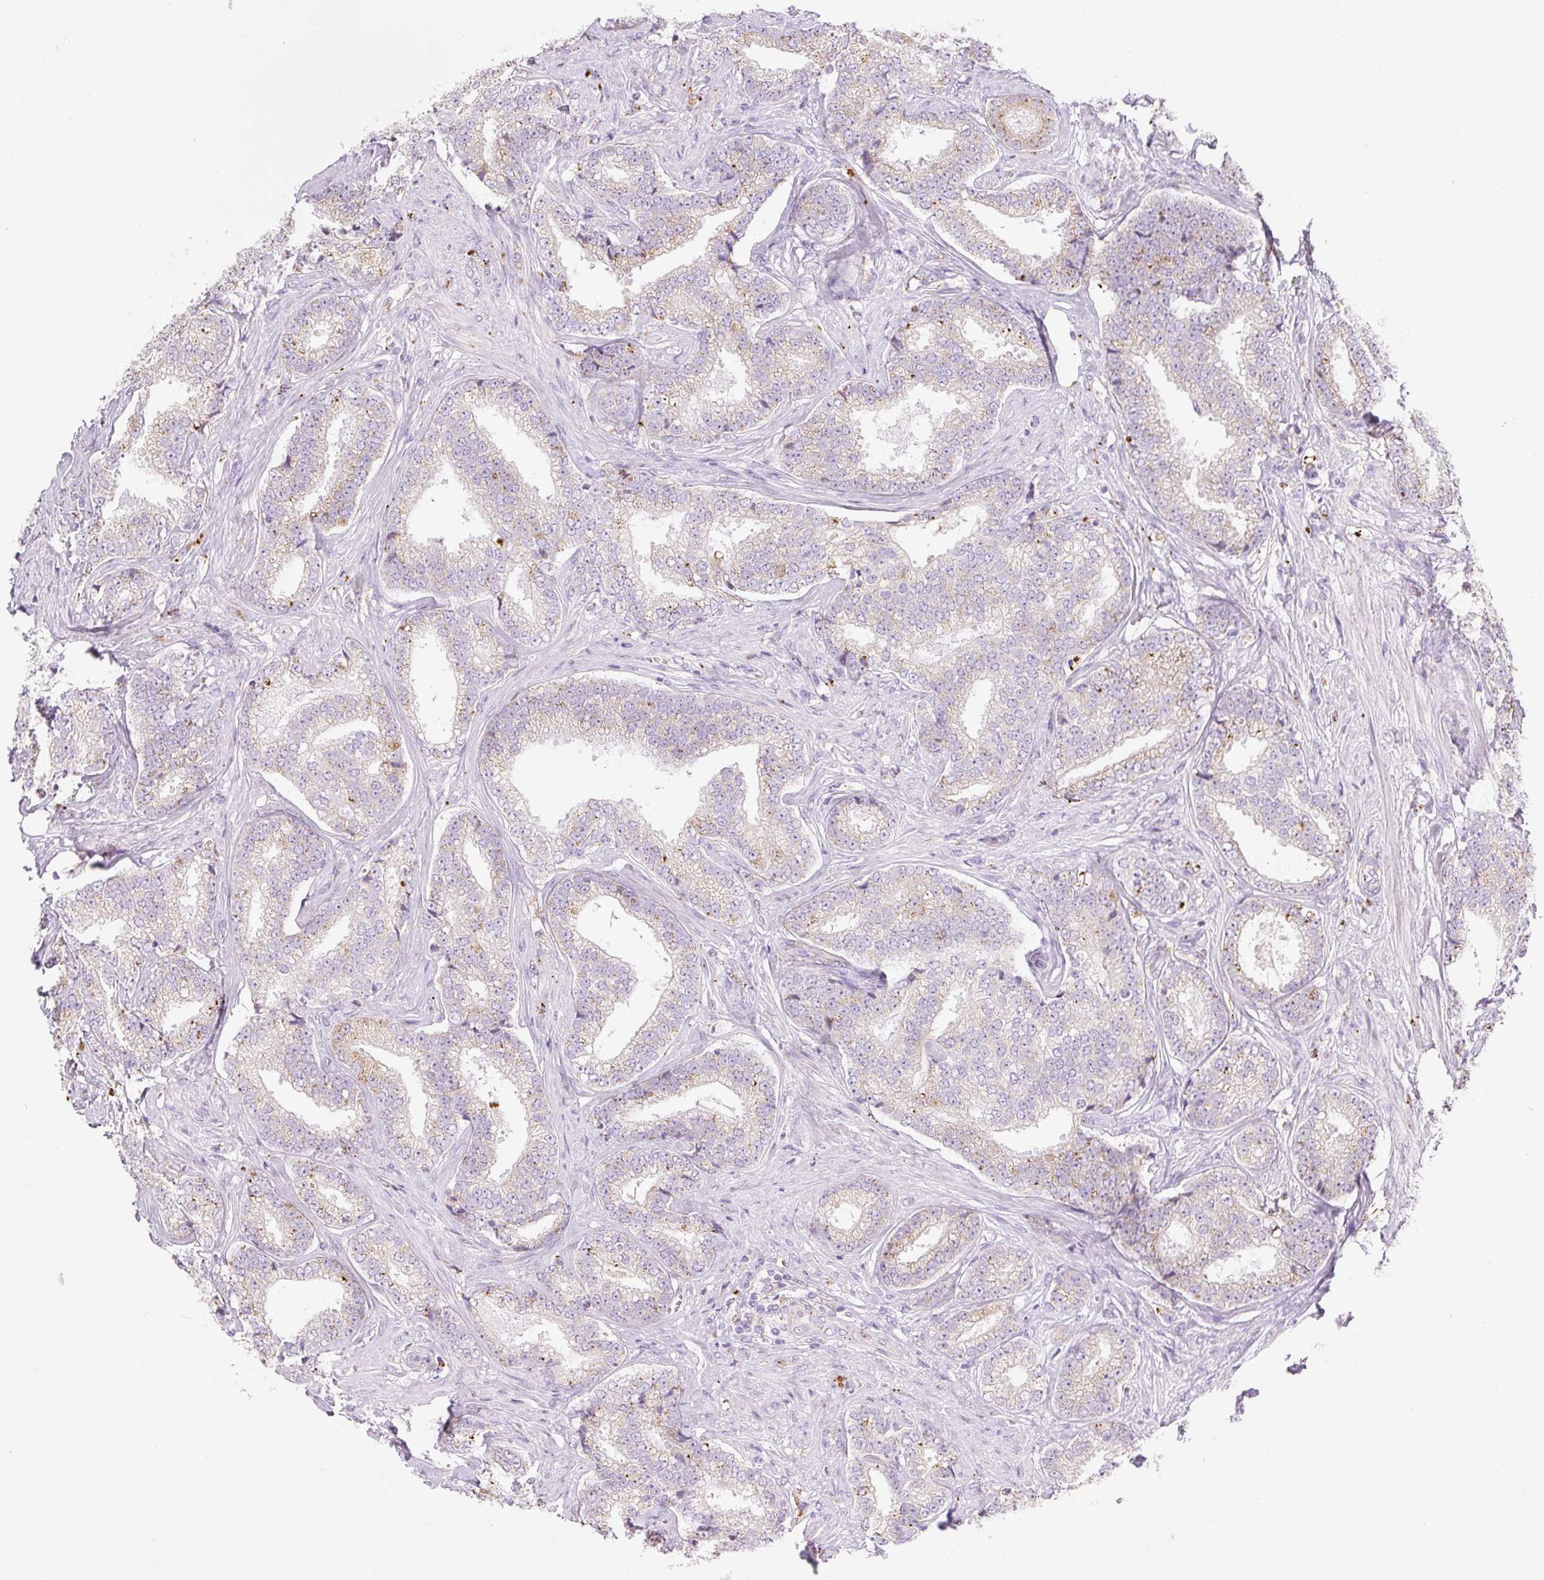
{"staining": {"intensity": "weak", "quantity": "25%-75%", "location": "cytoplasmic/membranous"}, "tissue": "prostate cancer", "cell_type": "Tumor cells", "image_type": "cancer", "snomed": [{"axis": "morphology", "description": "Adenocarcinoma, Low grade"}, {"axis": "topography", "description": "Prostate"}], "caption": "Prostate adenocarcinoma (low-grade) stained with DAB (3,3'-diaminobenzidine) IHC displays low levels of weak cytoplasmic/membranous positivity in about 25%-75% of tumor cells.", "gene": "CLEC3A", "patient": {"sex": "male", "age": 63}}